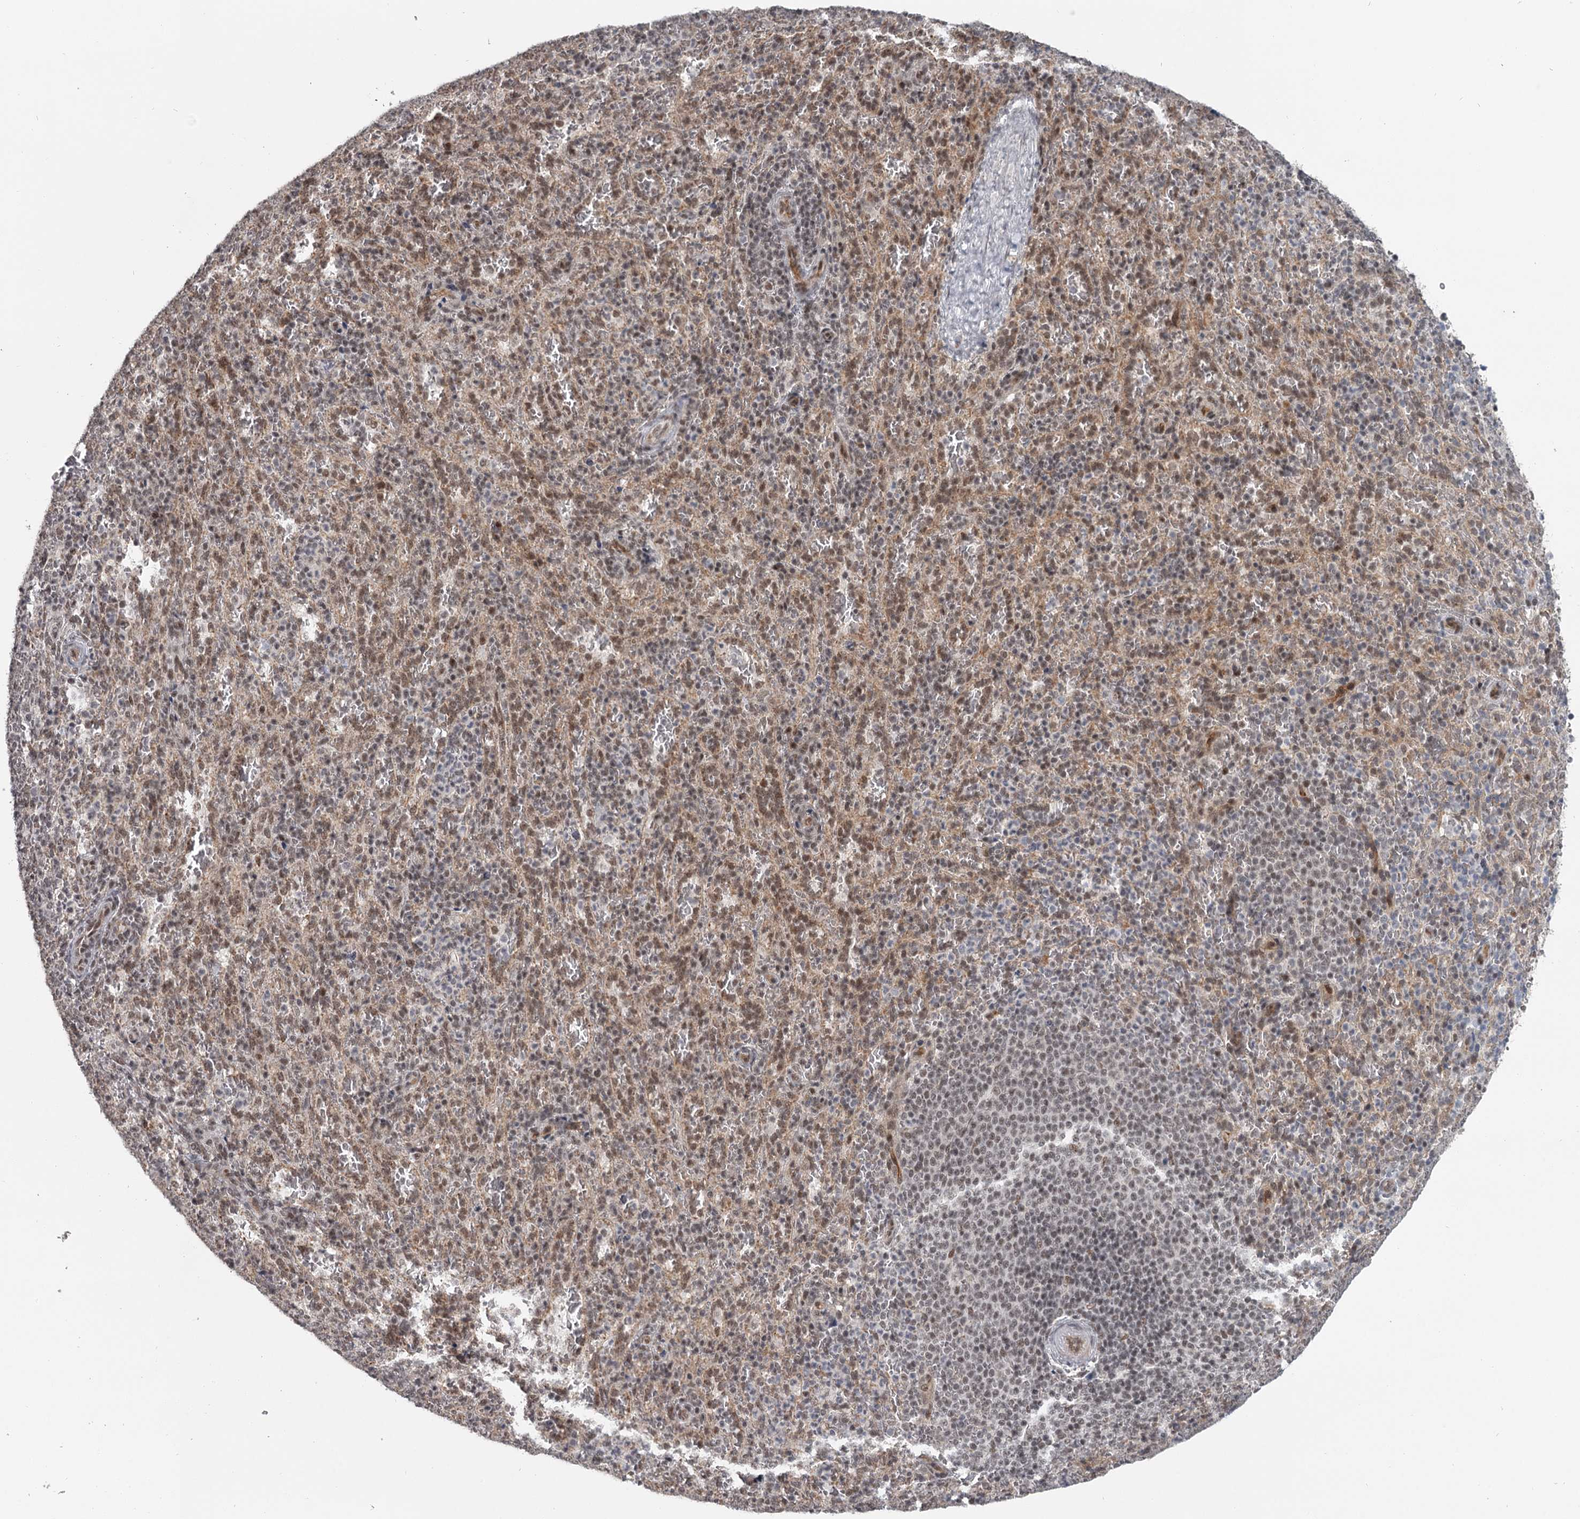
{"staining": {"intensity": "weak", "quantity": ">75%", "location": "nuclear"}, "tissue": "spleen", "cell_type": "Cells in red pulp", "image_type": "normal", "snomed": [{"axis": "morphology", "description": "Normal tissue, NOS"}, {"axis": "topography", "description": "Spleen"}], "caption": "Immunohistochemical staining of benign human spleen displays >75% levels of weak nuclear protein expression in about >75% of cells in red pulp.", "gene": "FAM13C", "patient": {"sex": "female", "age": 21}}